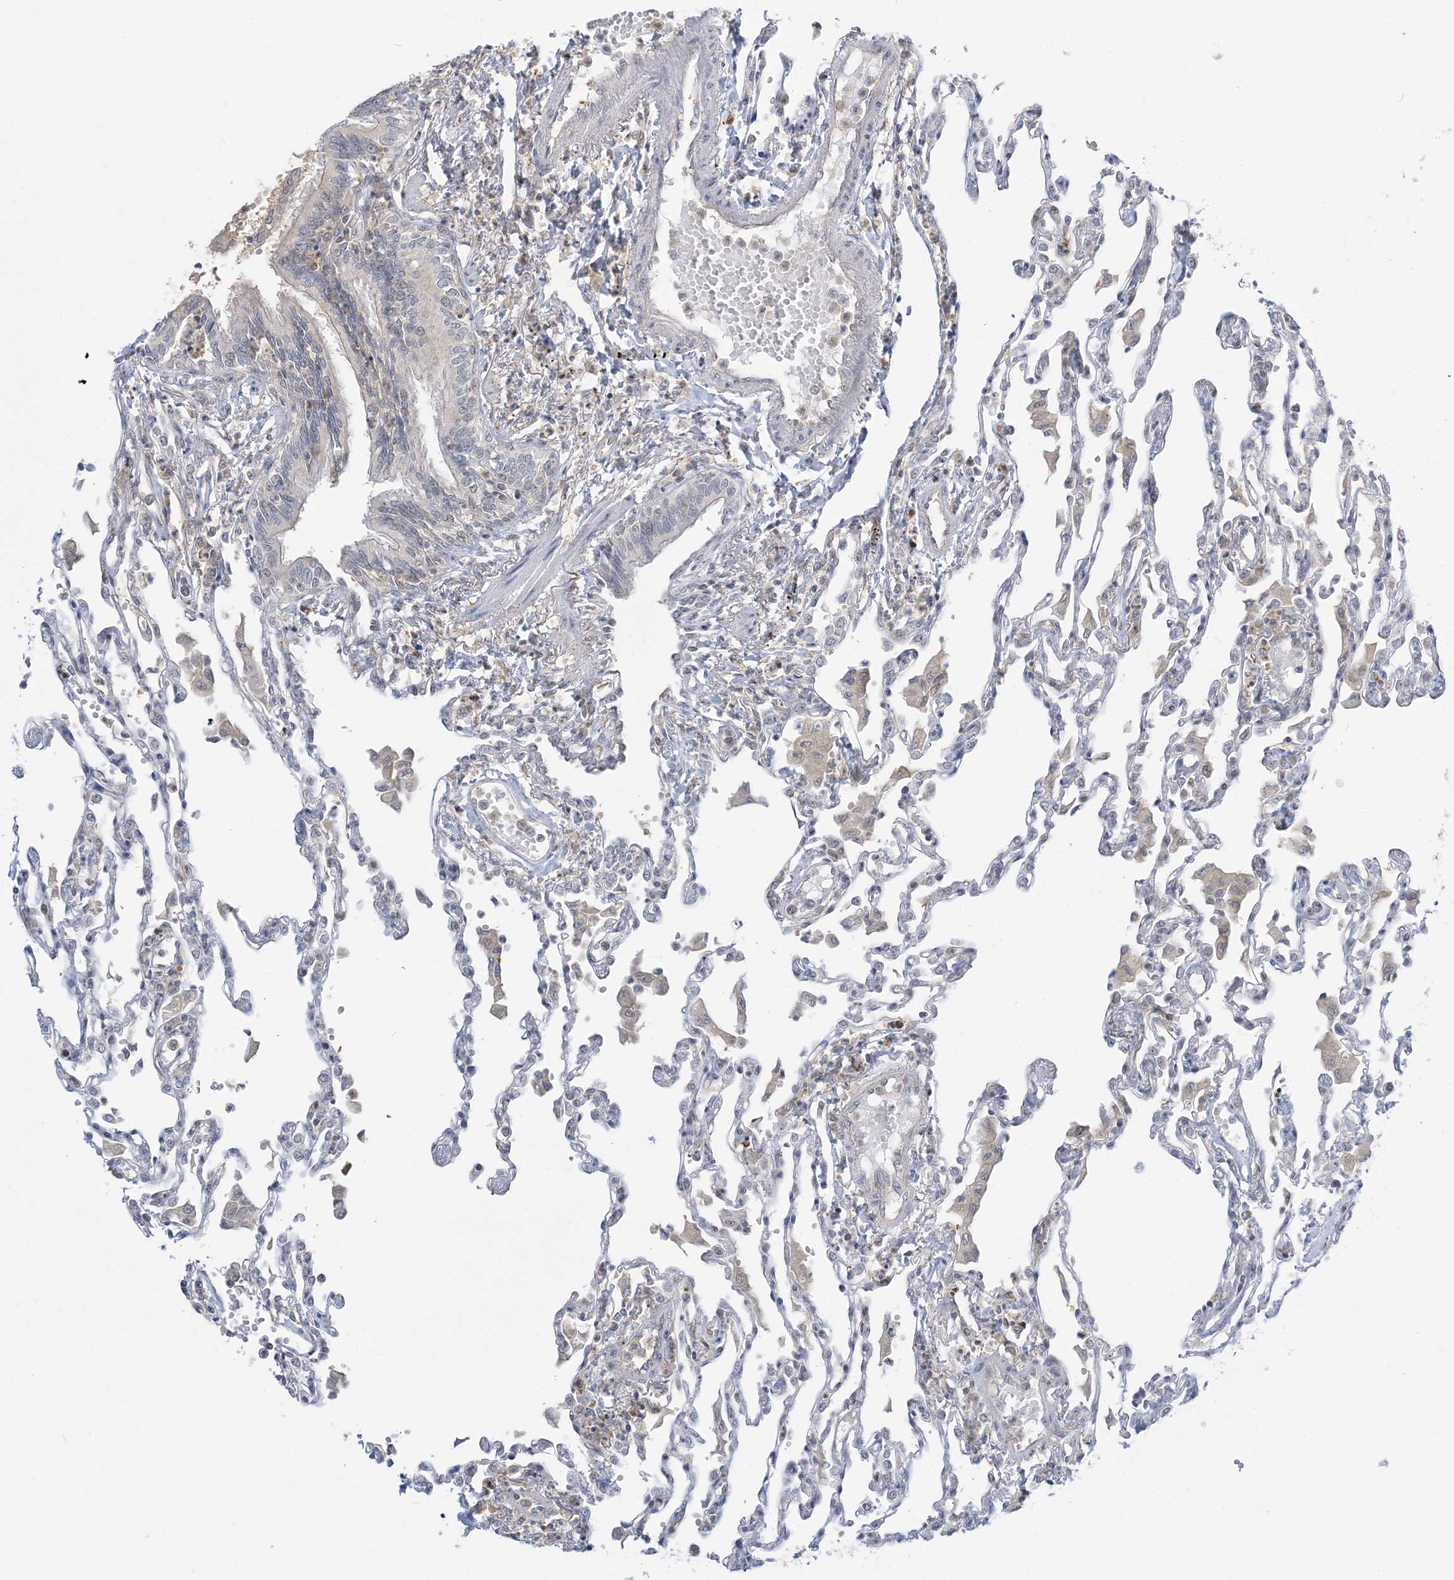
{"staining": {"intensity": "negative", "quantity": "none", "location": "none"}, "tissue": "lung", "cell_type": "Alveolar cells", "image_type": "normal", "snomed": [{"axis": "morphology", "description": "Normal tissue, NOS"}, {"axis": "topography", "description": "Bronchus"}, {"axis": "topography", "description": "Lung"}], "caption": "DAB immunohistochemical staining of unremarkable lung displays no significant expression in alveolar cells. Nuclei are stained in blue.", "gene": "THADA", "patient": {"sex": "female", "age": 49}}